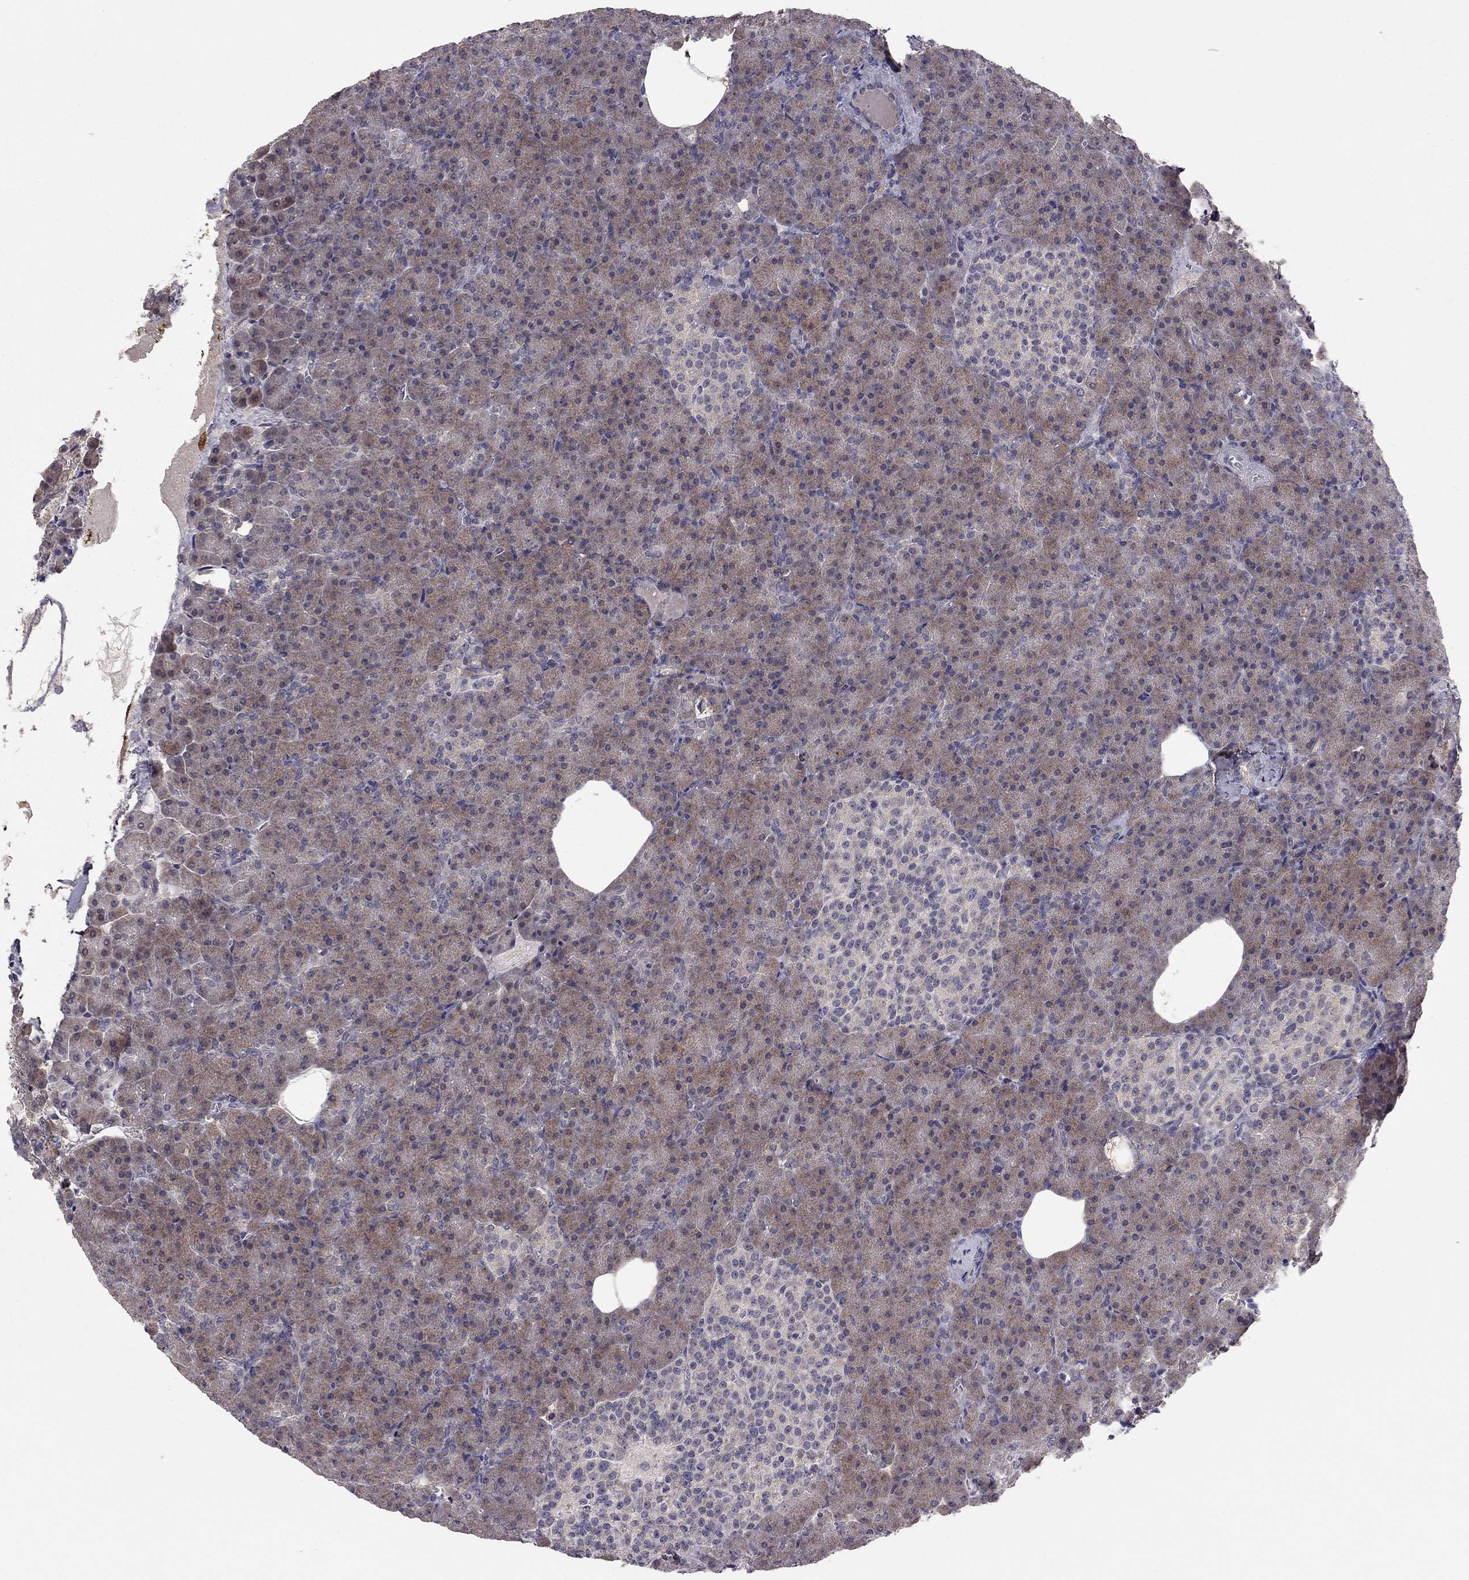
{"staining": {"intensity": "moderate", "quantity": ">75%", "location": "cytoplasmic/membranous"}, "tissue": "pancreas", "cell_type": "Exocrine glandular cells", "image_type": "normal", "snomed": [{"axis": "morphology", "description": "Normal tissue, NOS"}, {"axis": "topography", "description": "Pancreas"}], "caption": "This histopathology image demonstrates immunohistochemistry (IHC) staining of benign pancreas, with medium moderate cytoplasmic/membranous expression in approximately >75% of exocrine glandular cells.", "gene": "ESR2", "patient": {"sex": "female", "age": 74}}